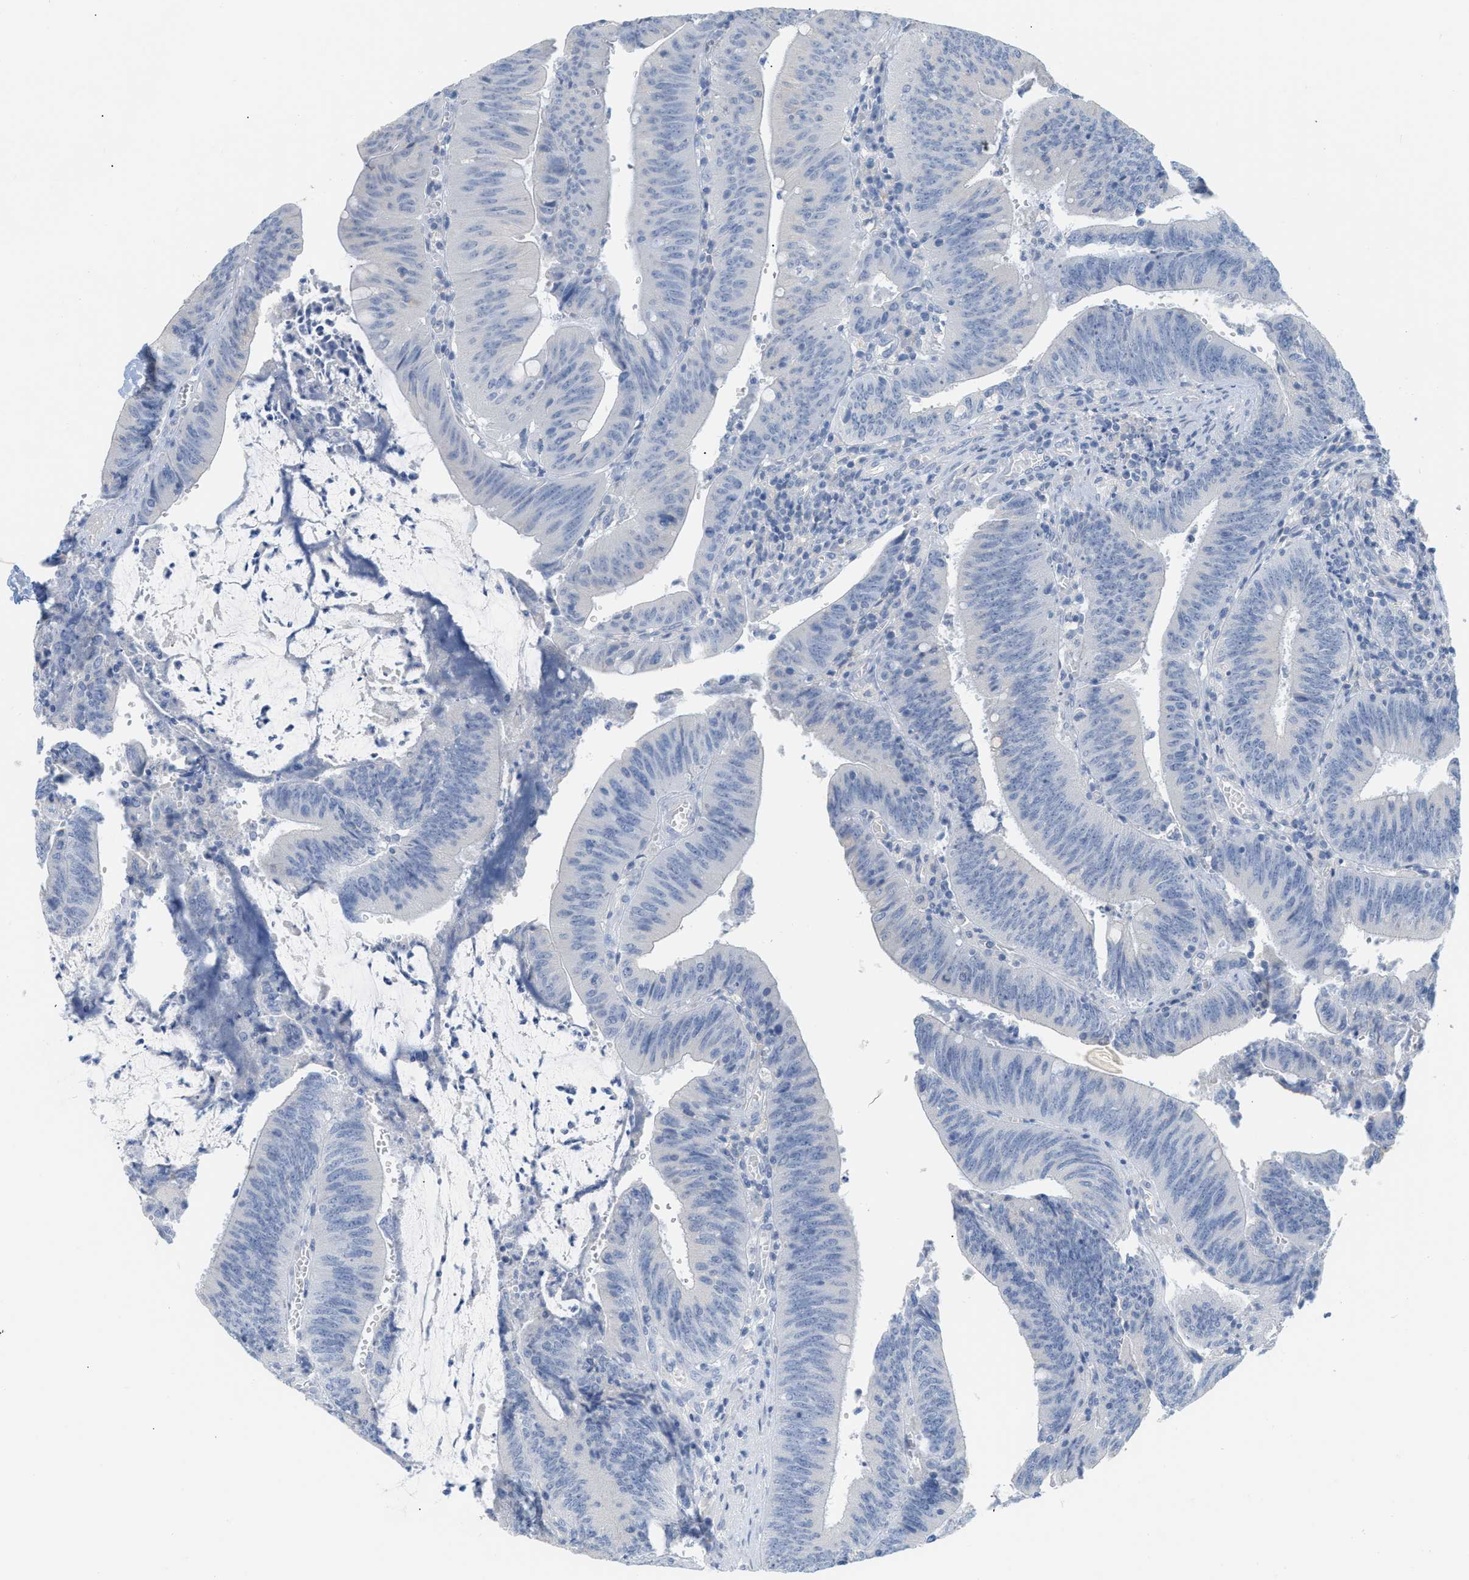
{"staining": {"intensity": "negative", "quantity": "none", "location": "none"}, "tissue": "colorectal cancer", "cell_type": "Tumor cells", "image_type": "cancer", "snomed": [{"axis": "morphology", "description": "Normal tissue, NOS"}, {"axis": "morphology", "description": "Adenocarcinoma, NOS"}, {"axis": "topography", "description": "Rectum"}], "caption": "Tumor cells are negative for protein expression in human adenocarcinoma (colorectal). (Stains: DAB immunohistochemistry (IHC) with hematoxylin counter stain, Microscopy: brightfield microscopy at high magnification).", "gene": "PAPPA", "patient": {"sex": "female", "age": 66}}